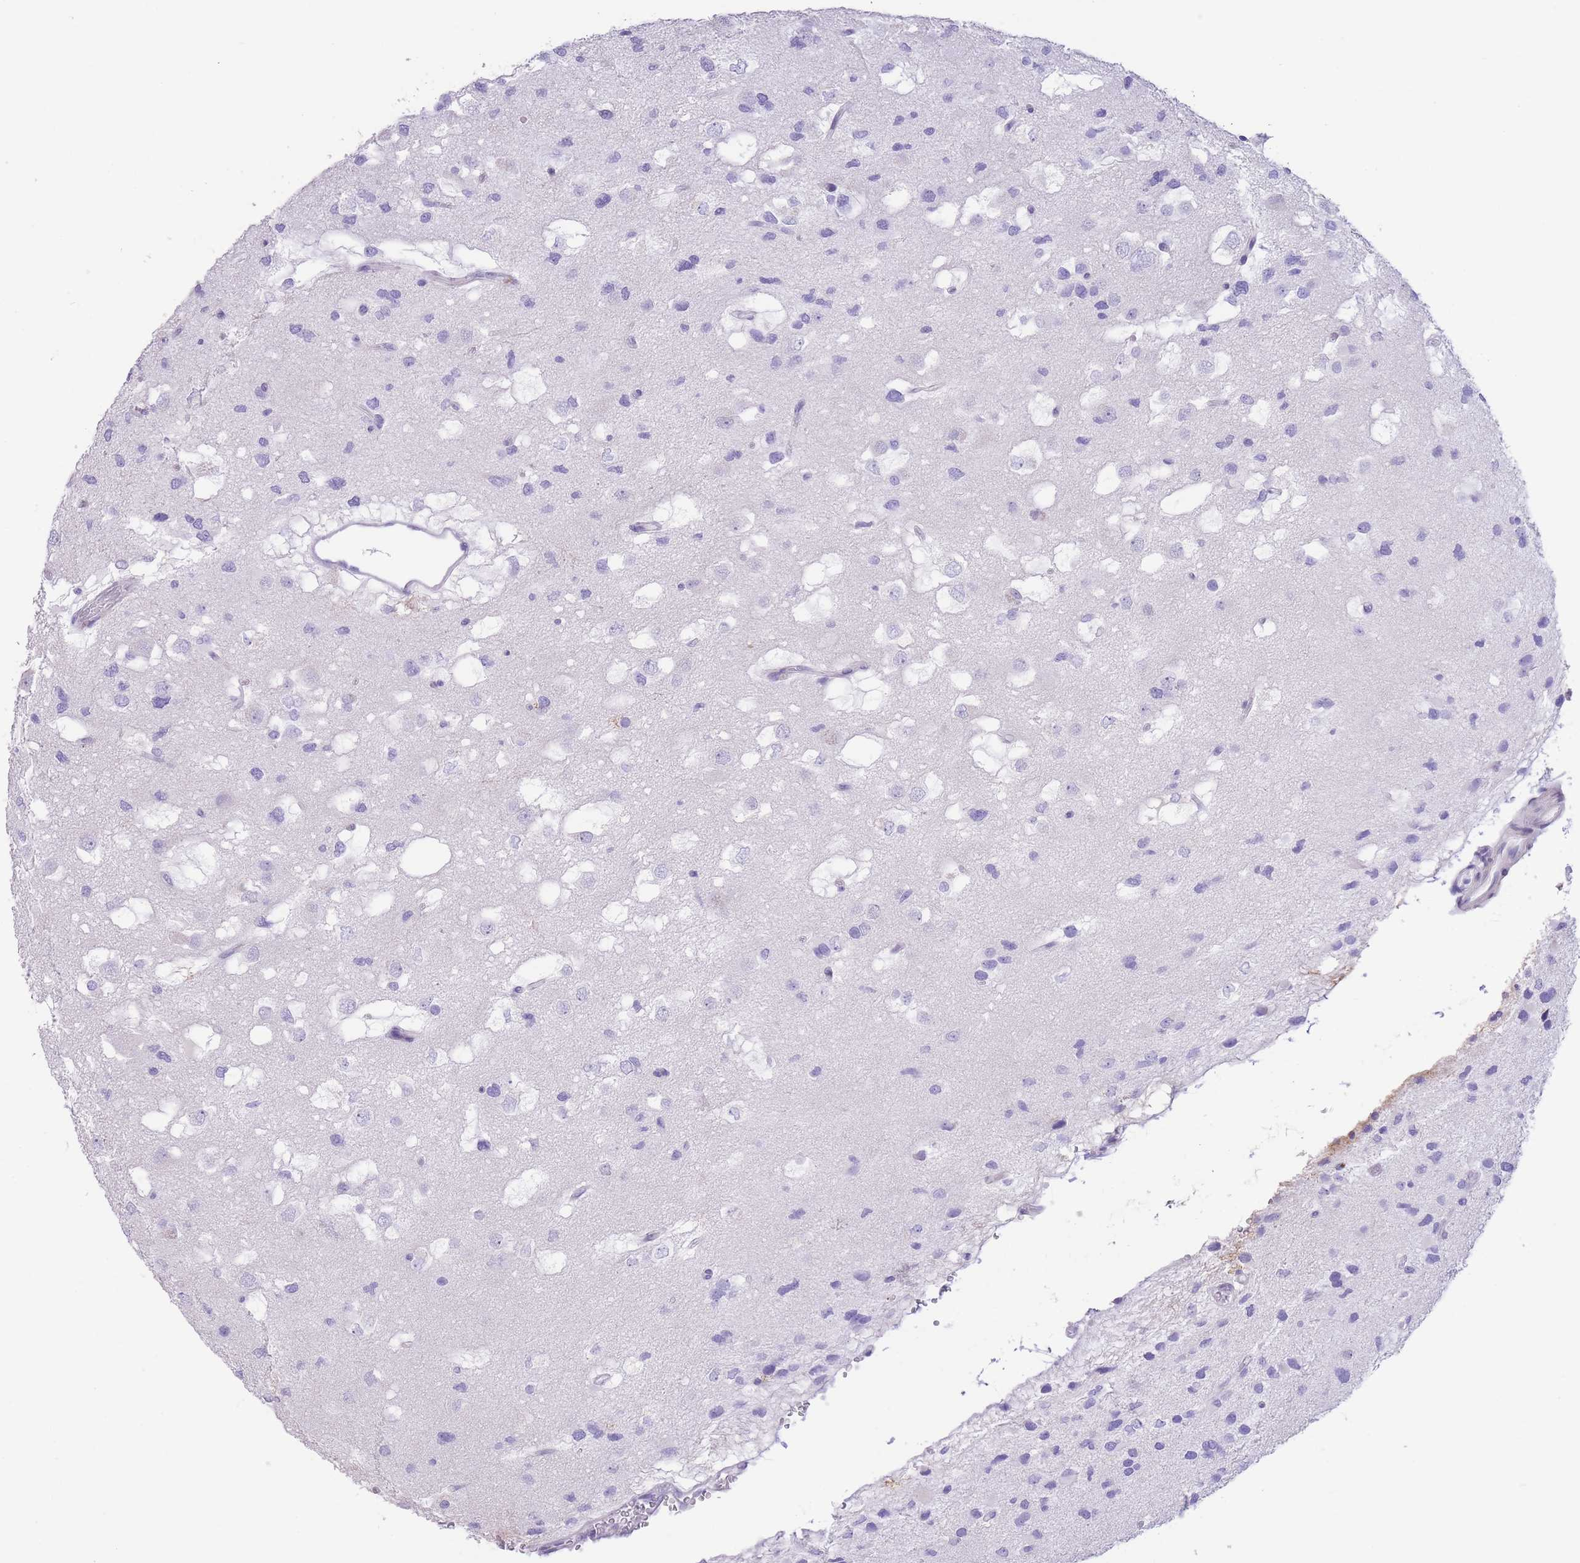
{"staining": {"intensity": "negative", "quantity": "none", "location": "none"}, "tissue": "glioma", "cell_type": "Tumor cells", "image_type": "cancer", "snomed": [{"axis": "morphology", "description": "Glioma, malignant, High grade"}, {"axis": "topography", "description": "Brain"}], "caption": "Tumor cells are negative for protein expression in human glioma.", "gene": "RAI2", "patient": {"sex": "male", "age": 53}}